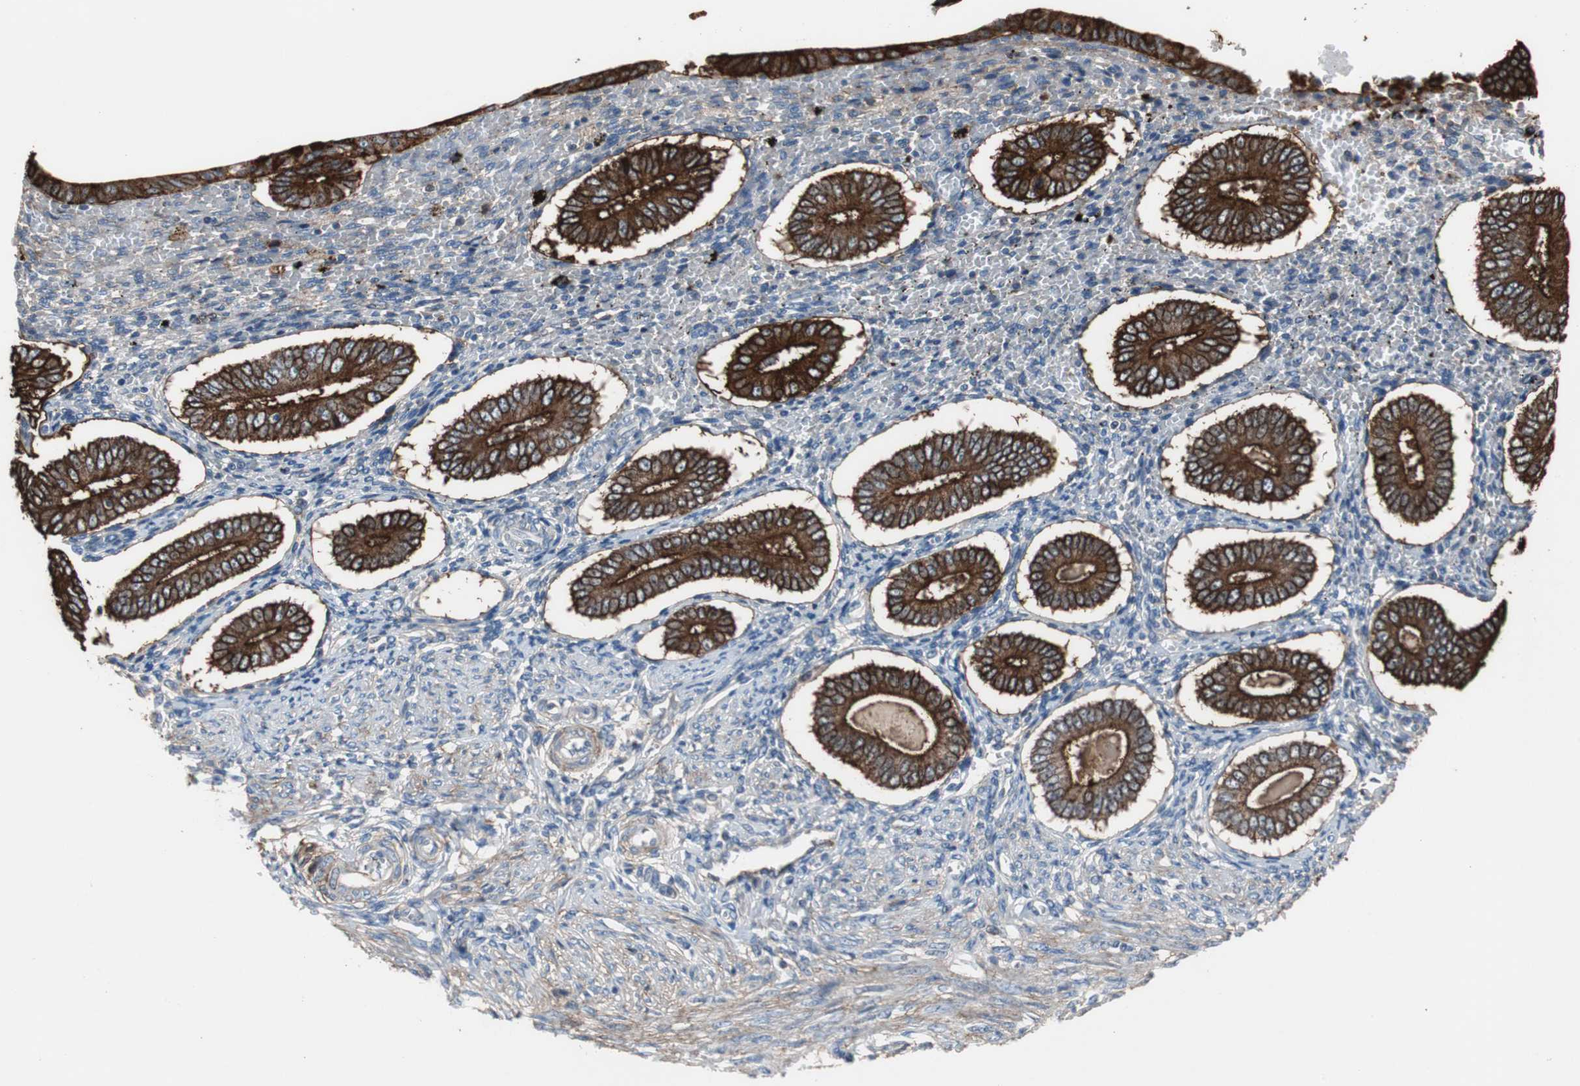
{"staining": {"intensity": "negative", "quantity": "none", "location": "none"}, "tissue": "endometrium", "cell_type": "Cells in endometrial stroma", "image_type": "normal", "snomed": [{"axis": "morphology", "description": "Normal tissue, NOS"}, {"axis": "topography", "description": "Endometrium"}], "caption": "An immunohistochemistry (IHC) micrograph of benign endometrium is shown. There is no staining in cells in endometrial stroma of endometrium.", "gene": "ANXA4", "patient": {"sex": "female", "age": 42}}